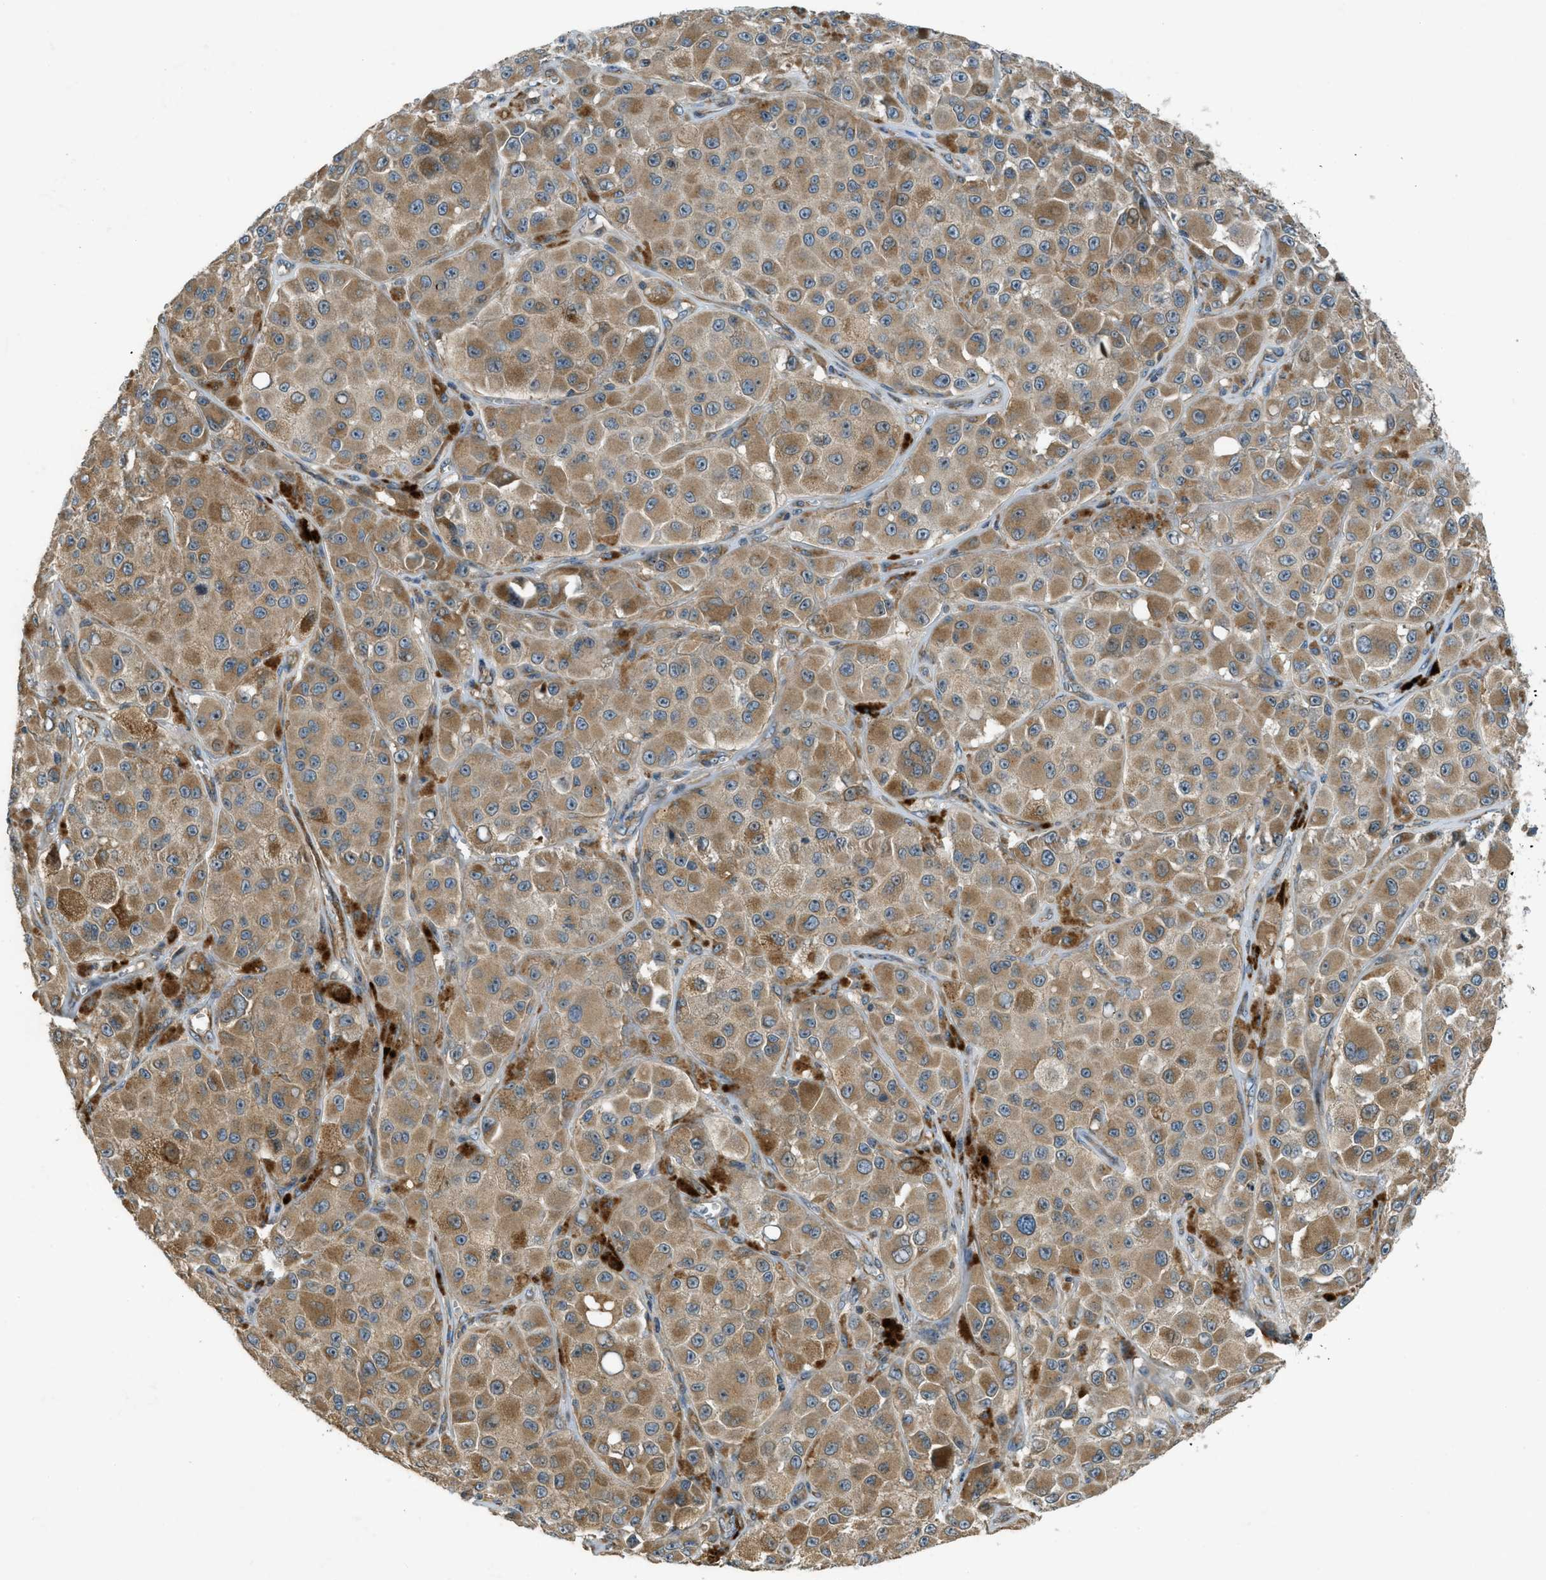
{"staining": {"intensity": "moderate", "quantity": ">75%", "location": "cytoplasmic/membranous"}, "tissue": "melanoma", "cell_type": "Tumor cells", "image_type": "cancer", "snomed": [{"axis": "morphology", "description": "Malignant melanoma, NOS"}, {"axis": "topography", "description": "Skin"}], "caption": "A micrograph showing moderate cytoplasmic/membranous positivity in approximately >75% of tumor cells in malignant melanoma, as visualized by brown immunohistochemical staining.", "gene": "VEZT", "patient": {"sex": "male", "age": 84}}